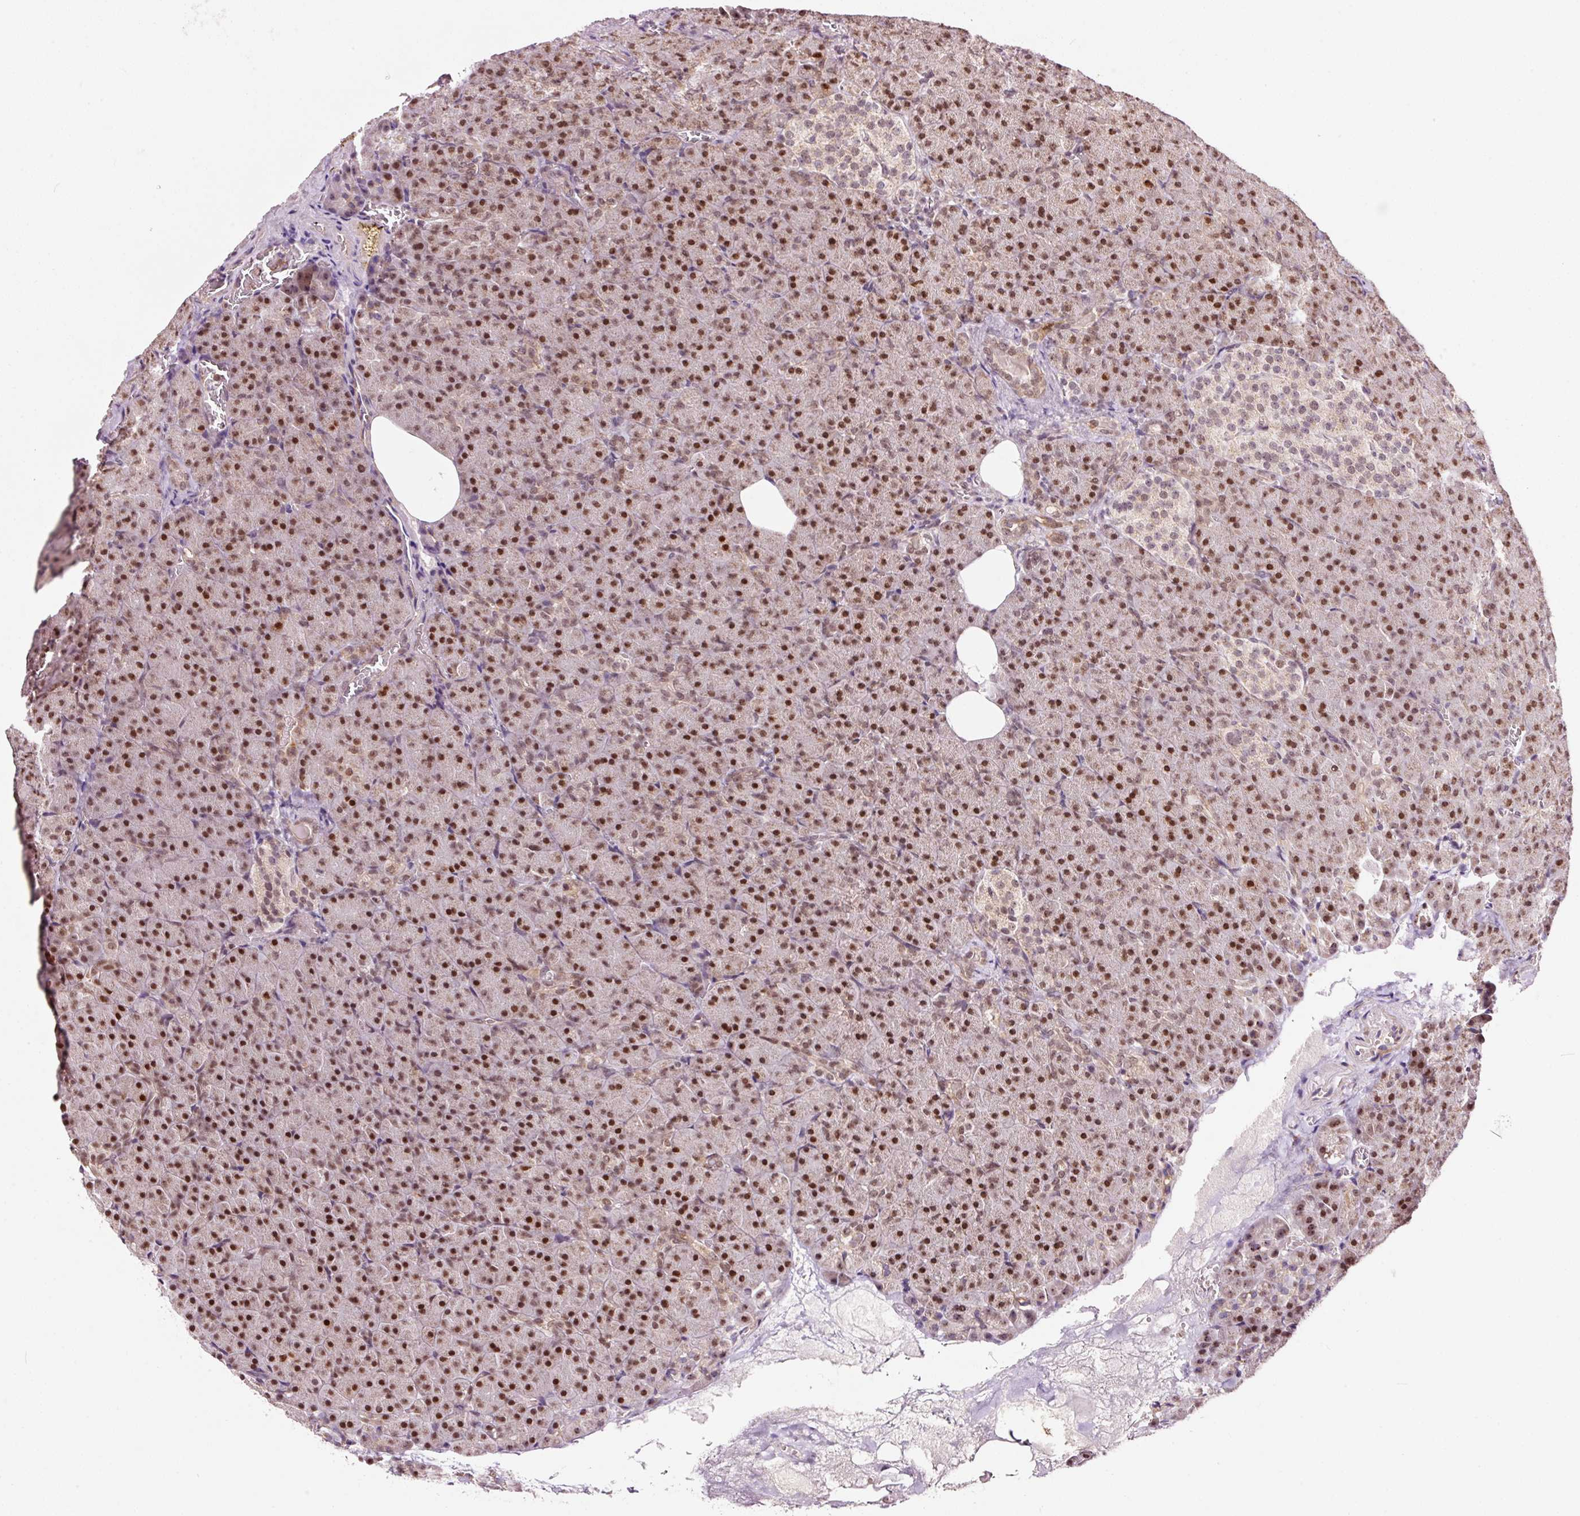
{"staining": {"intensity": "strong", "quantity": ">75%", "location": "nuclear"}, "tissue": "pancreas", "cell_type": "Exocrine glandular cells", "image_type": "normal", "snomed": [{"axis": "morphology", "description": "Normal tissue, NOS"}, {"axis": "topography", "description": "Pancreas"}], "caption": "A photomicrograph showing strong nuclear expression in approximately >75% of exocrine glandular cells in unremarkable pancreas, as visualized by brown immunohistochemical staining.", "gene": "RFC4", "patient": {"sex": "female", "age": 74}}